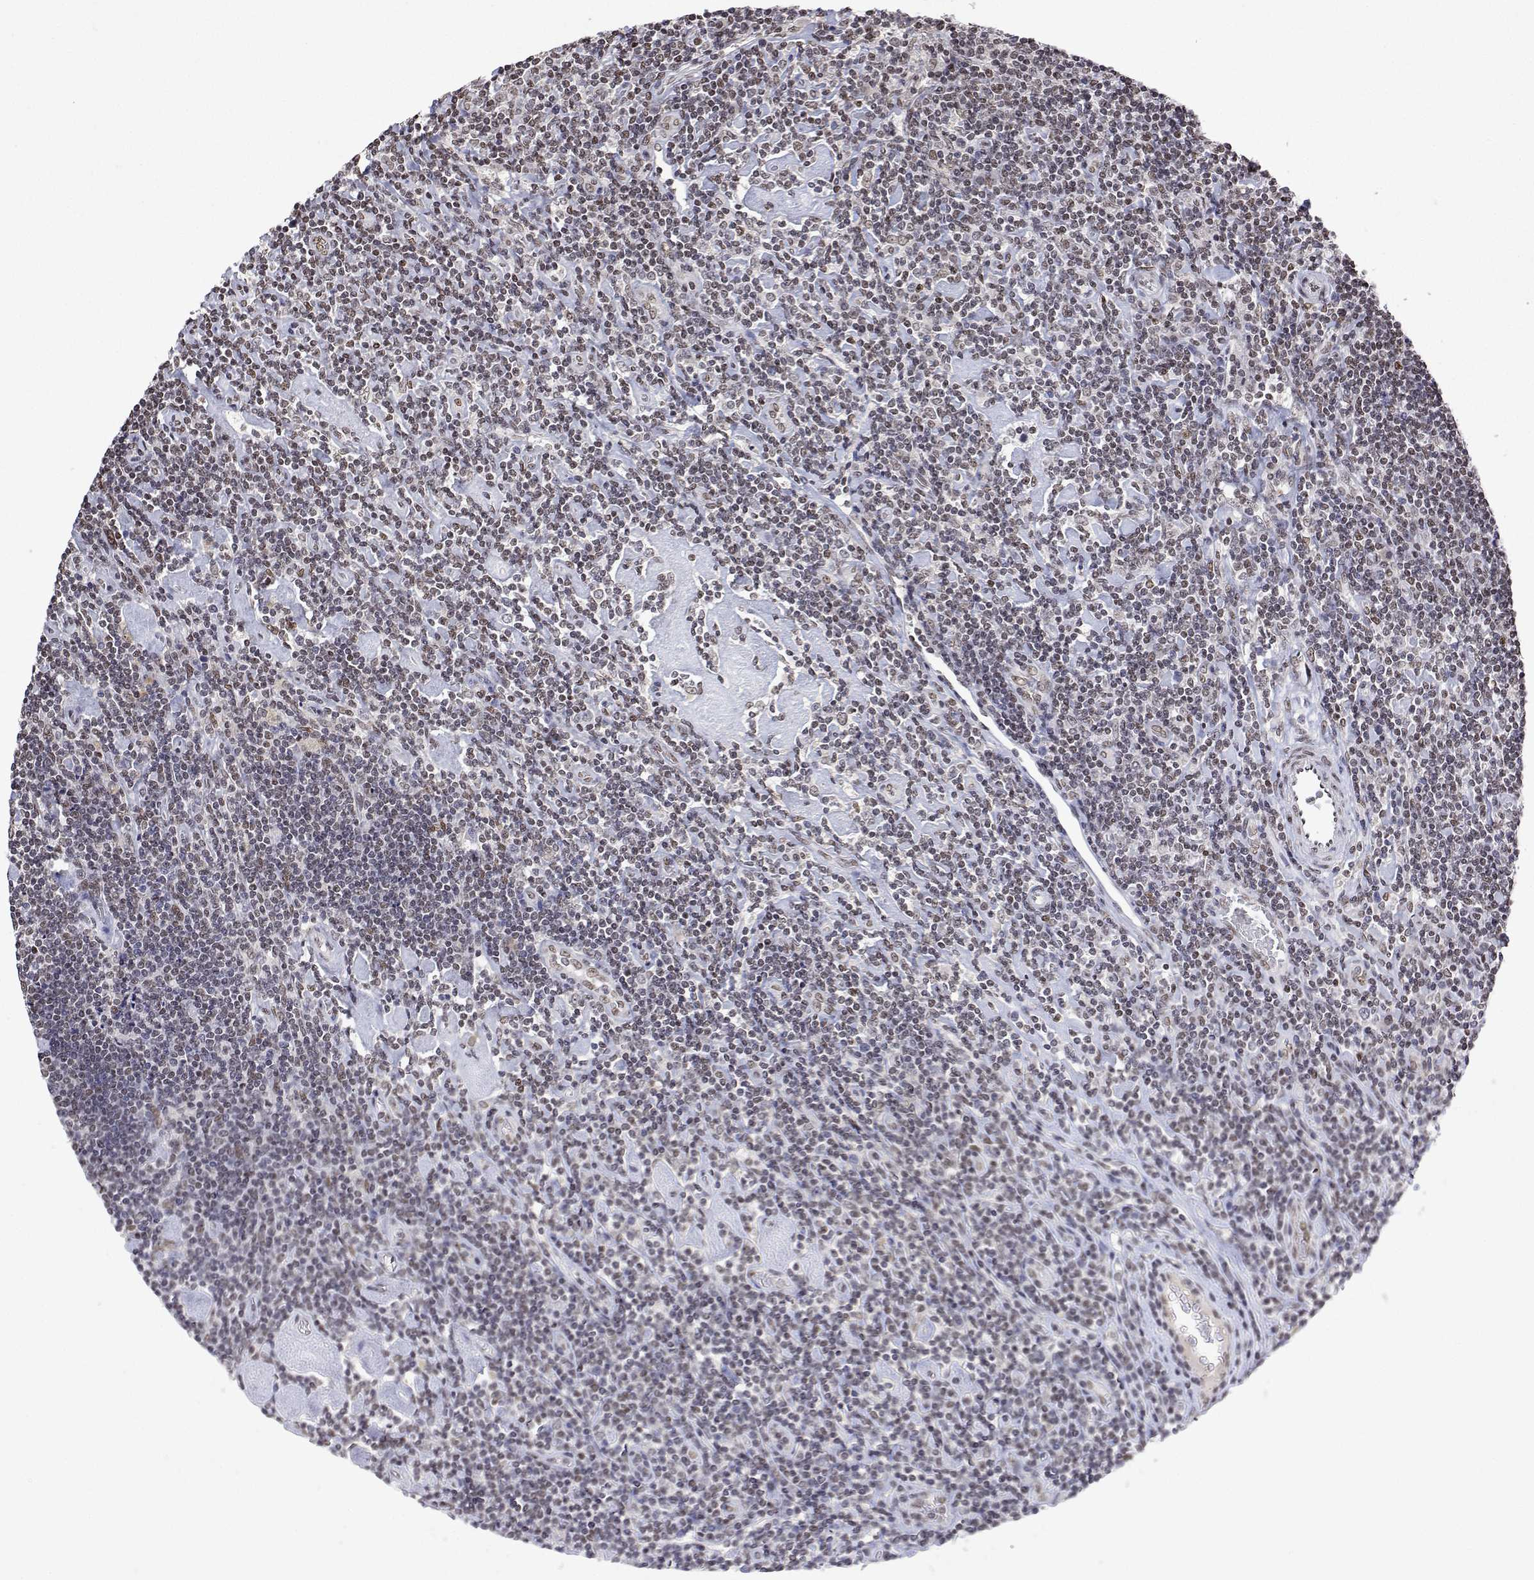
{"staining": {"intensity": "weak", "quantity": "<25%", "location": "nuclear"}, "tissue": "lymphoma", "cell_type": "Tumor cells", "image_type": "cancer", "snomed": [{"axis": "morphology", "description": "Hodgkin's disease, NOS"}, {"axis": "topography", "description": "Lymph node"}], "caption": "Immunohistochemical staining of human Hodgkin's disease shows no significant positivity in tumor cells.", "gene": "XPC", "patient": {"sex": "male", "age": 40}}